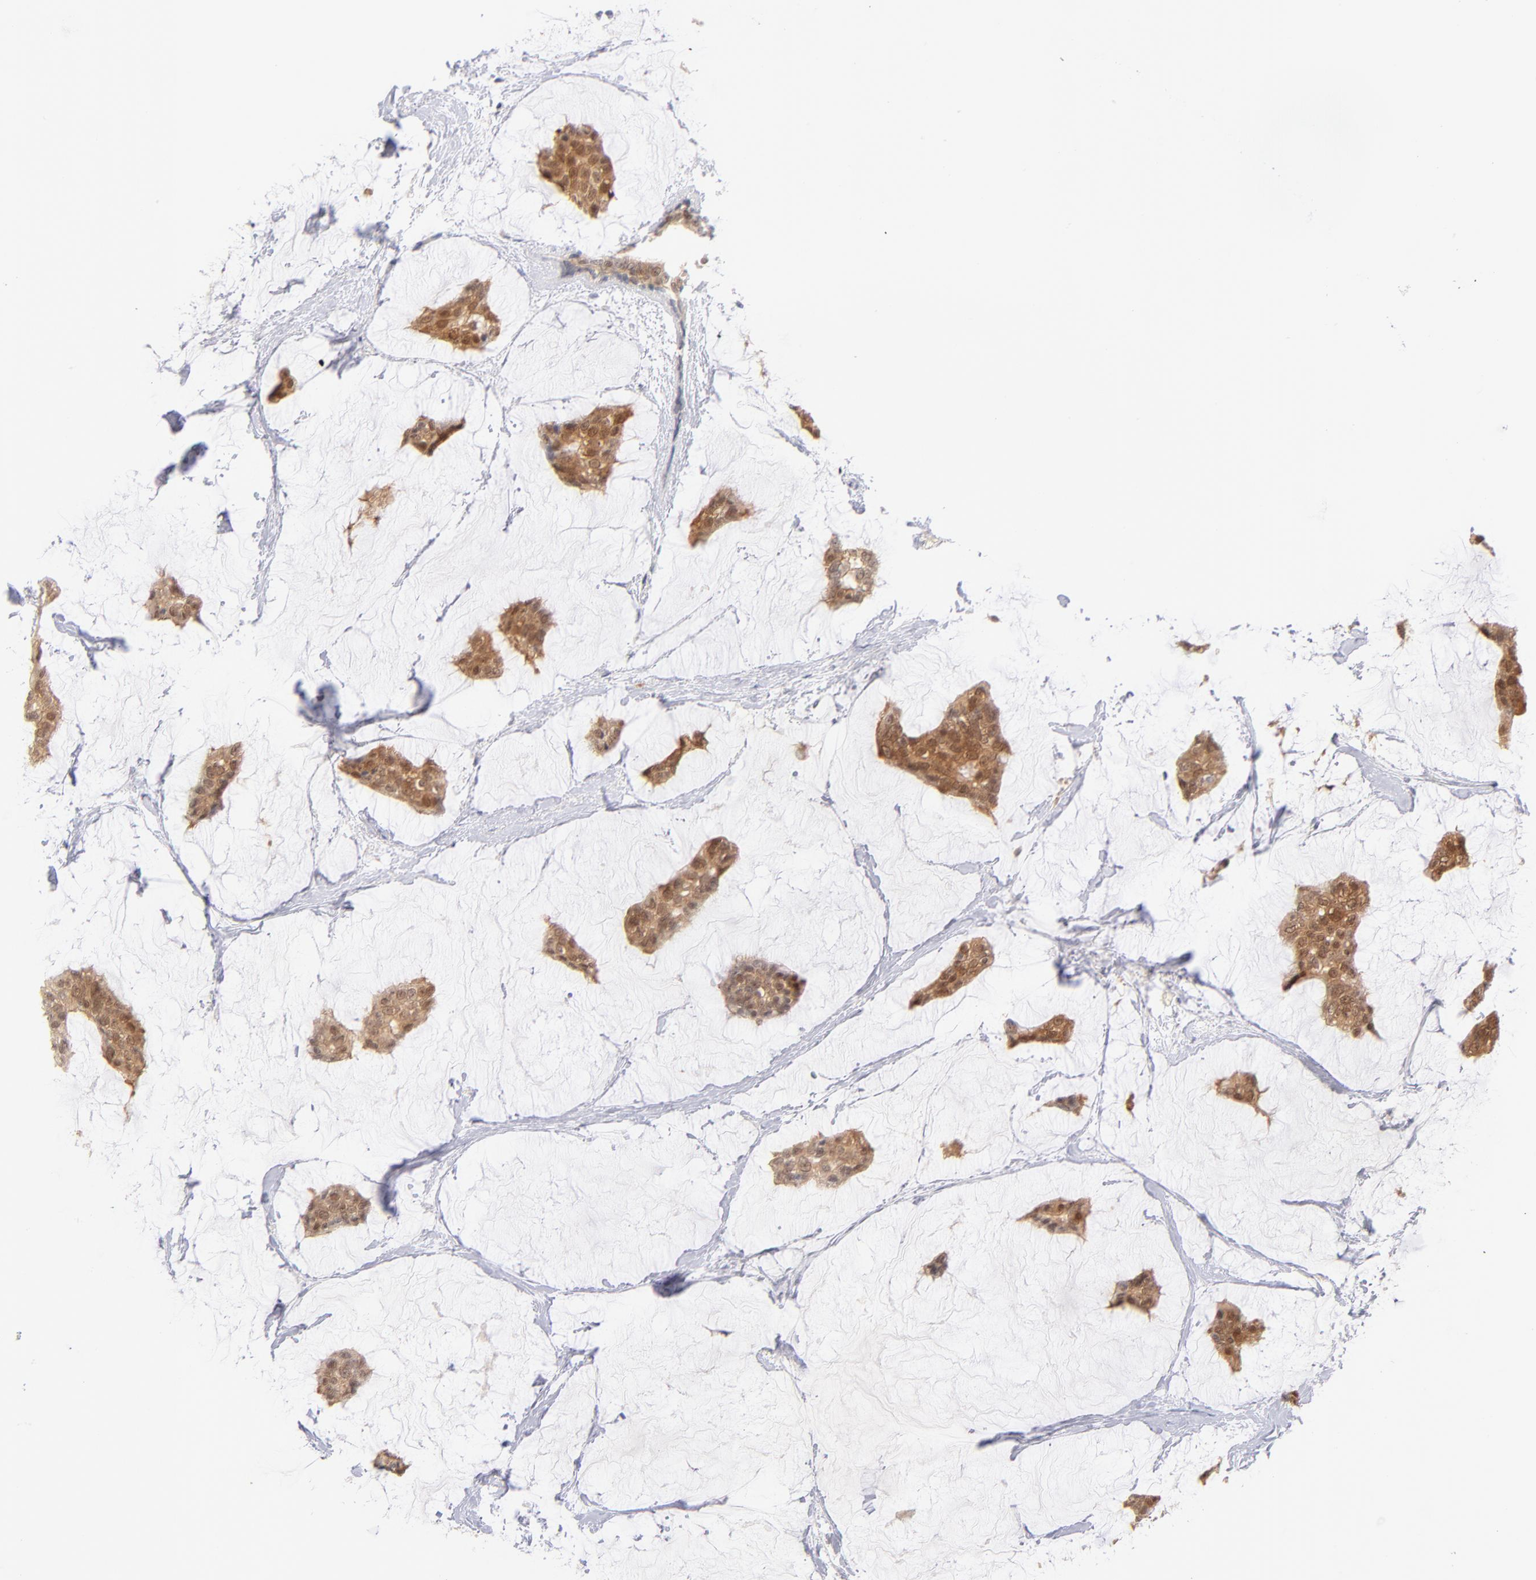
{"staining": {"intensity": "moderate", "quantity": ">75%", "location": "cytoplasmic/membranous,nuclear"}, "tissue": "breast cancer", "cell_type": "Tumor cells", "image_type": "cancer", "snomed": [{"axis": "morphology", "description": "Duct carcinoma"}, {"axis": "topography", "description": "Breast"}], "caption": "Immunohistochemistry photomicrograph of breast infiltrating ductal carcinoma stained for a protein (brown), which exhibits medium levels of moderate cytoplasmic/membranous and nuclear staining in approximately >75% of tumor cells.", "gene": "CASP6", "patient": {"sex": "female", "age": 93}}